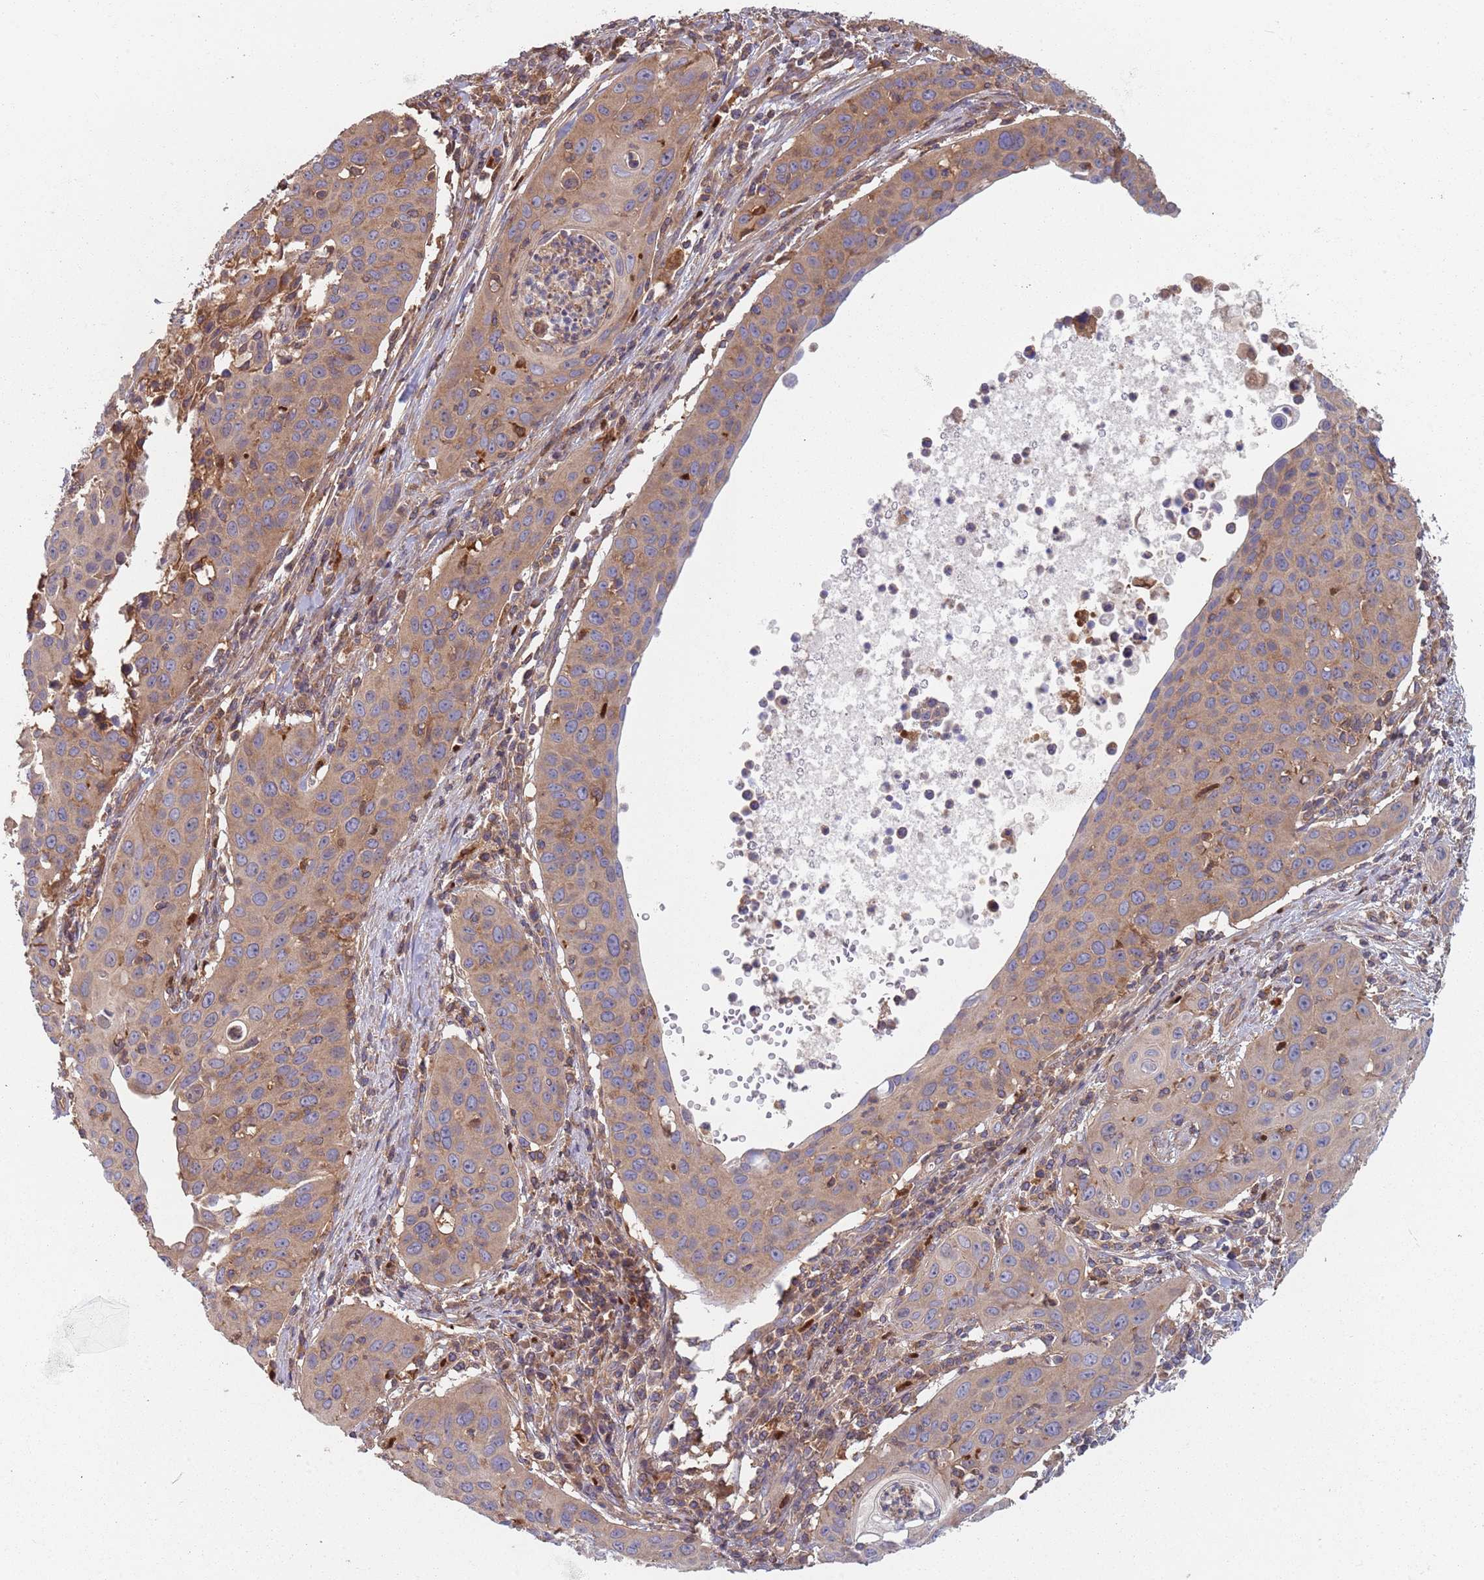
{"staining": {"intensity": "moderate", "quantity": ">75%", "location": "cytoplasmic/membranous"}, "tissue": "cervical cancer", "cell_type": "Tumor cells", "image_type": "cancer", "snomed": [{"axis": "morphology", "description": "Squamous cell carcinoma, NOS"}, {"axis": "topography", "description": "Cervix"}], "caption": "Immunohistochemistry (IHC) photomicrograph of neoplastic tissue: human cervical squamous cell carcinoma stained using immunohistochemistry (IHC) exhibits medium levels of moderate protein expression localized specifically in the cytoplasmic/membranous of tumor cells, appearing as a cytoplasmic/membranous brown color.", "gene": "GDI2", "patient": {"sex": "female", "age": 36}}